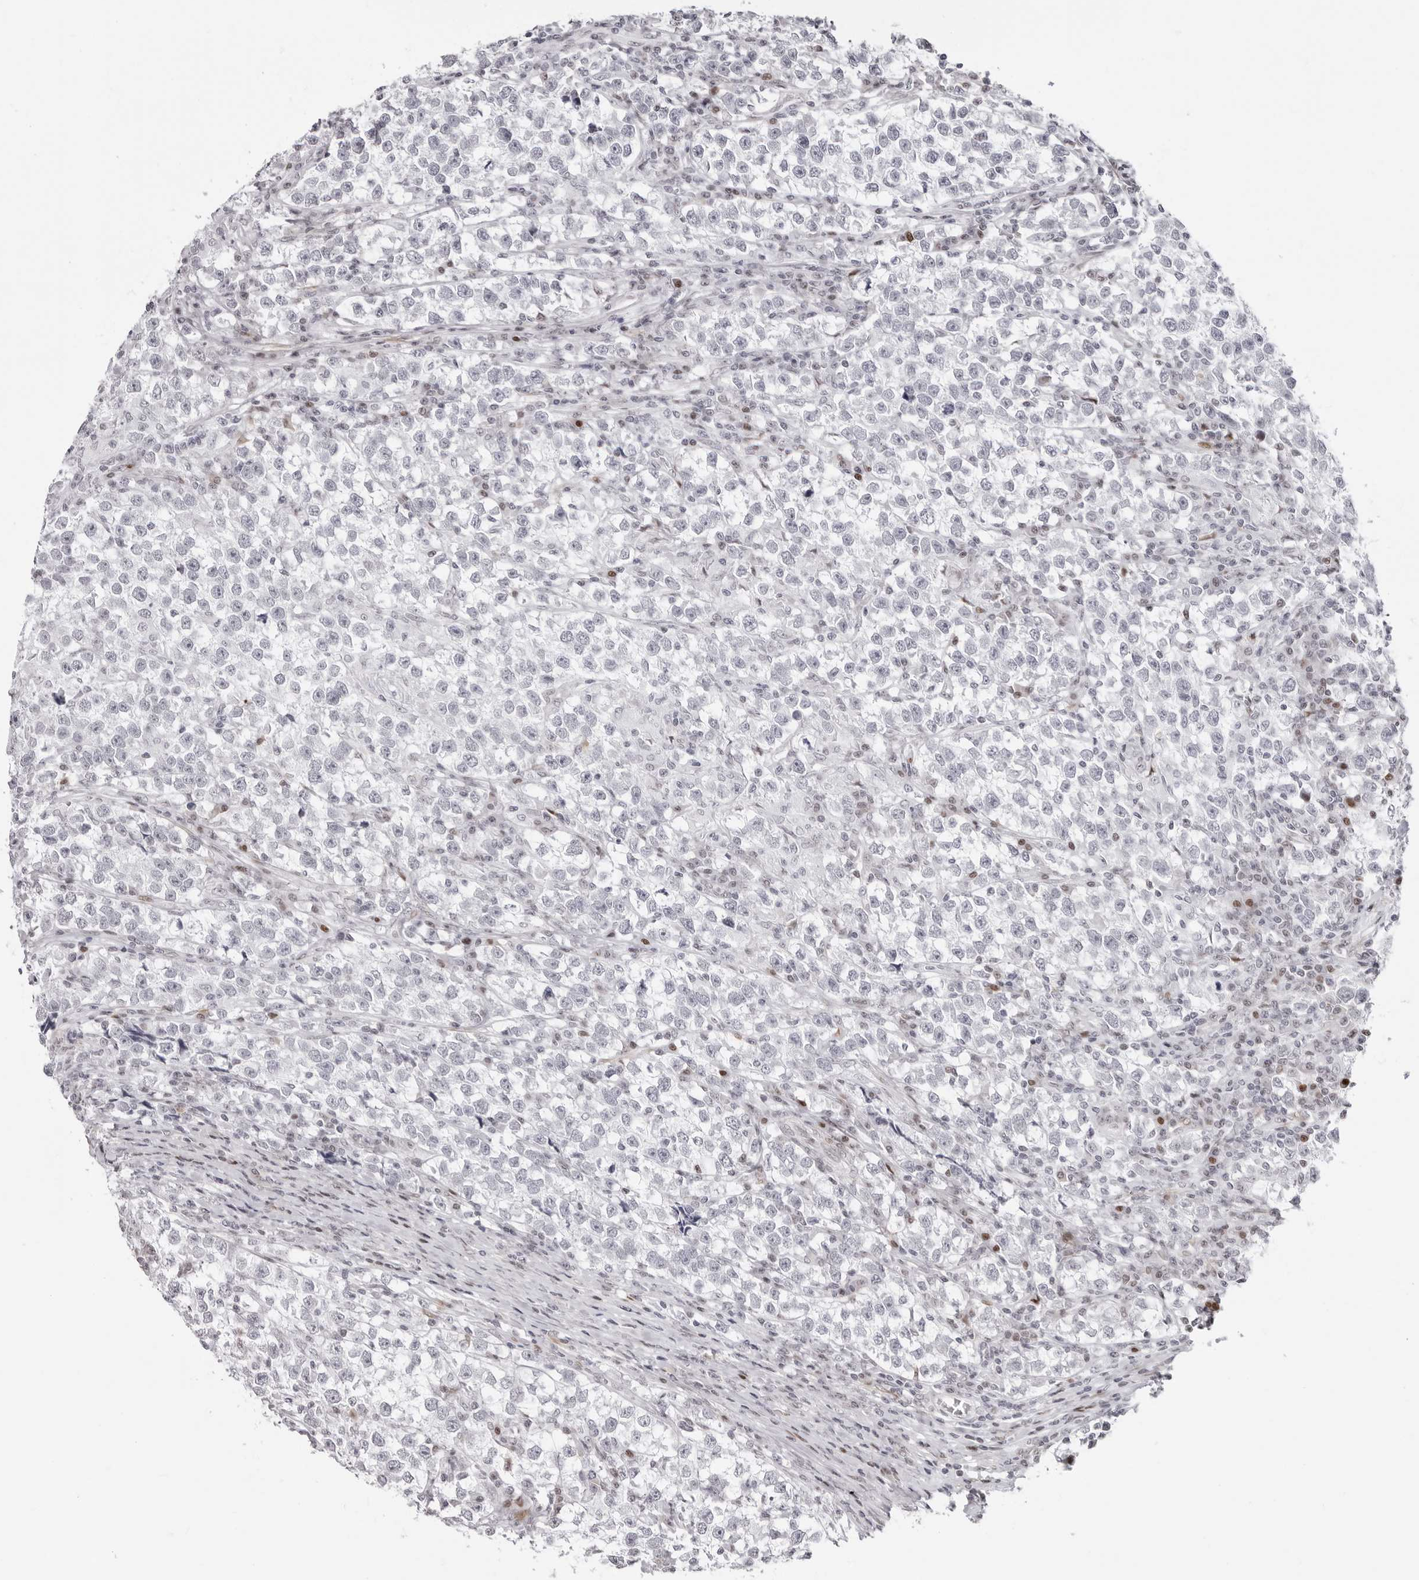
{"staining": {"intensity": "negative", "quantity": "none", "location": "none"}, "tissue": "testis cancer", "cell_type": "Tumor cells", "image_type": "cancer", "snomed": [{"axis": "morphology", "description": "Normal tissue, NOS"}, {"axis": "morphology", "description": "Seminoma, NOS"}, {"axis": "topography", "description": "Testis"}], "caption": "Immunohistochemistry (IHC) of human testis seminoma reveals no staining in tumor cells. (Stains: DAB (3,3'-diaminobenzidine) IHC with hematoxylin counter stain, Microscopy: brightfield microscopy at high magnification).", "gene": "NTPCR", "patient": {"sex": "male", "age": 43}}